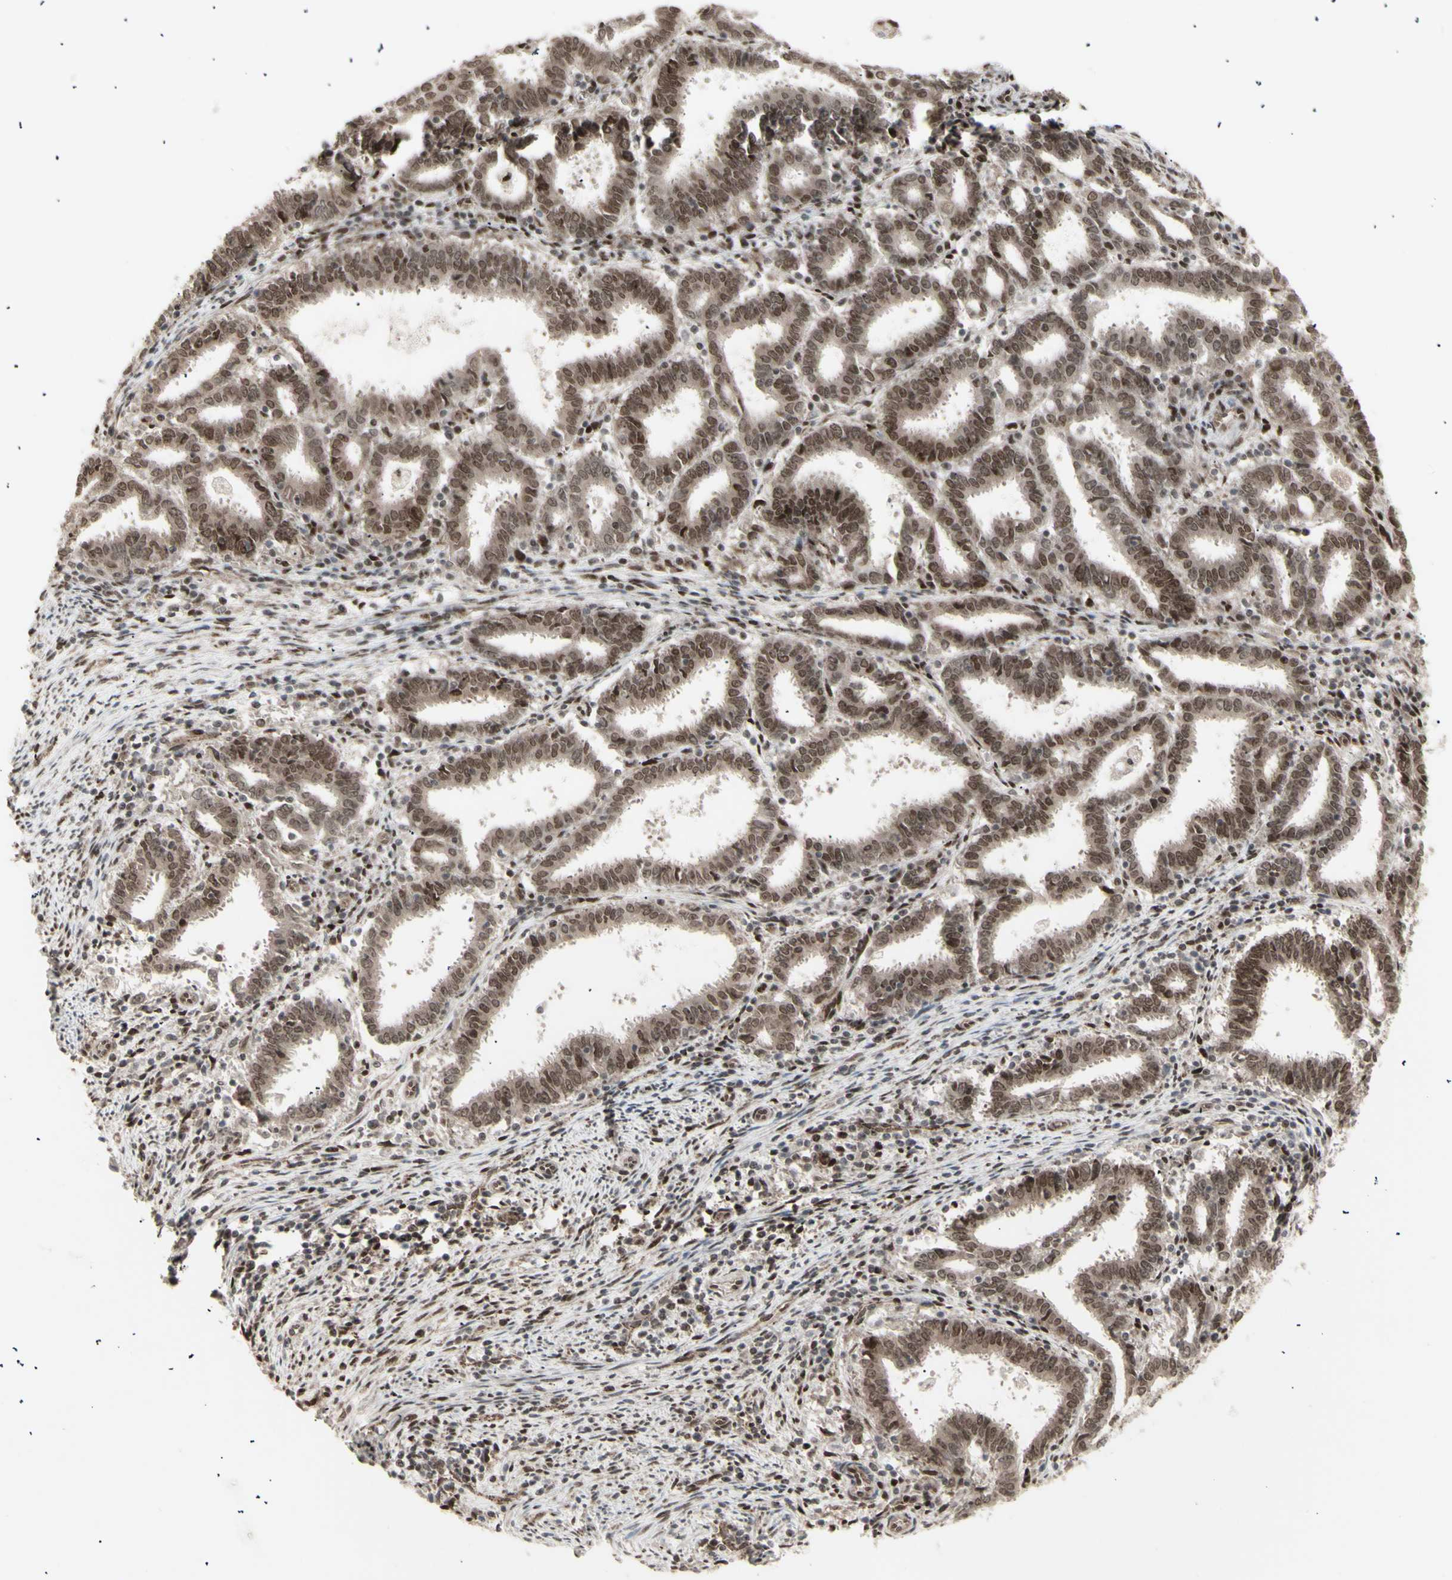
{"staining": {"intensity": "moderate", "quantity": ">75%", "location": "cytoplasmic/membranous,nuclear"}, "tissue": "endometrial cancer", "cell_type": "Tumor cells", "image_type": "cancer", "snomed": [{"axis": "morphology", "description": "Adenocarcinoma, NOS"}, {"axis": "topography", "description": "Uterus"}], "caption": "A medium amount of moderate cytoplasmic/membranous and nuclear expression is seen in about >75% of tumor cells in endometrial adenocarcinoma tissue.", "gene": "CBX1", "patient": {"sex": "female", "age": 83}}